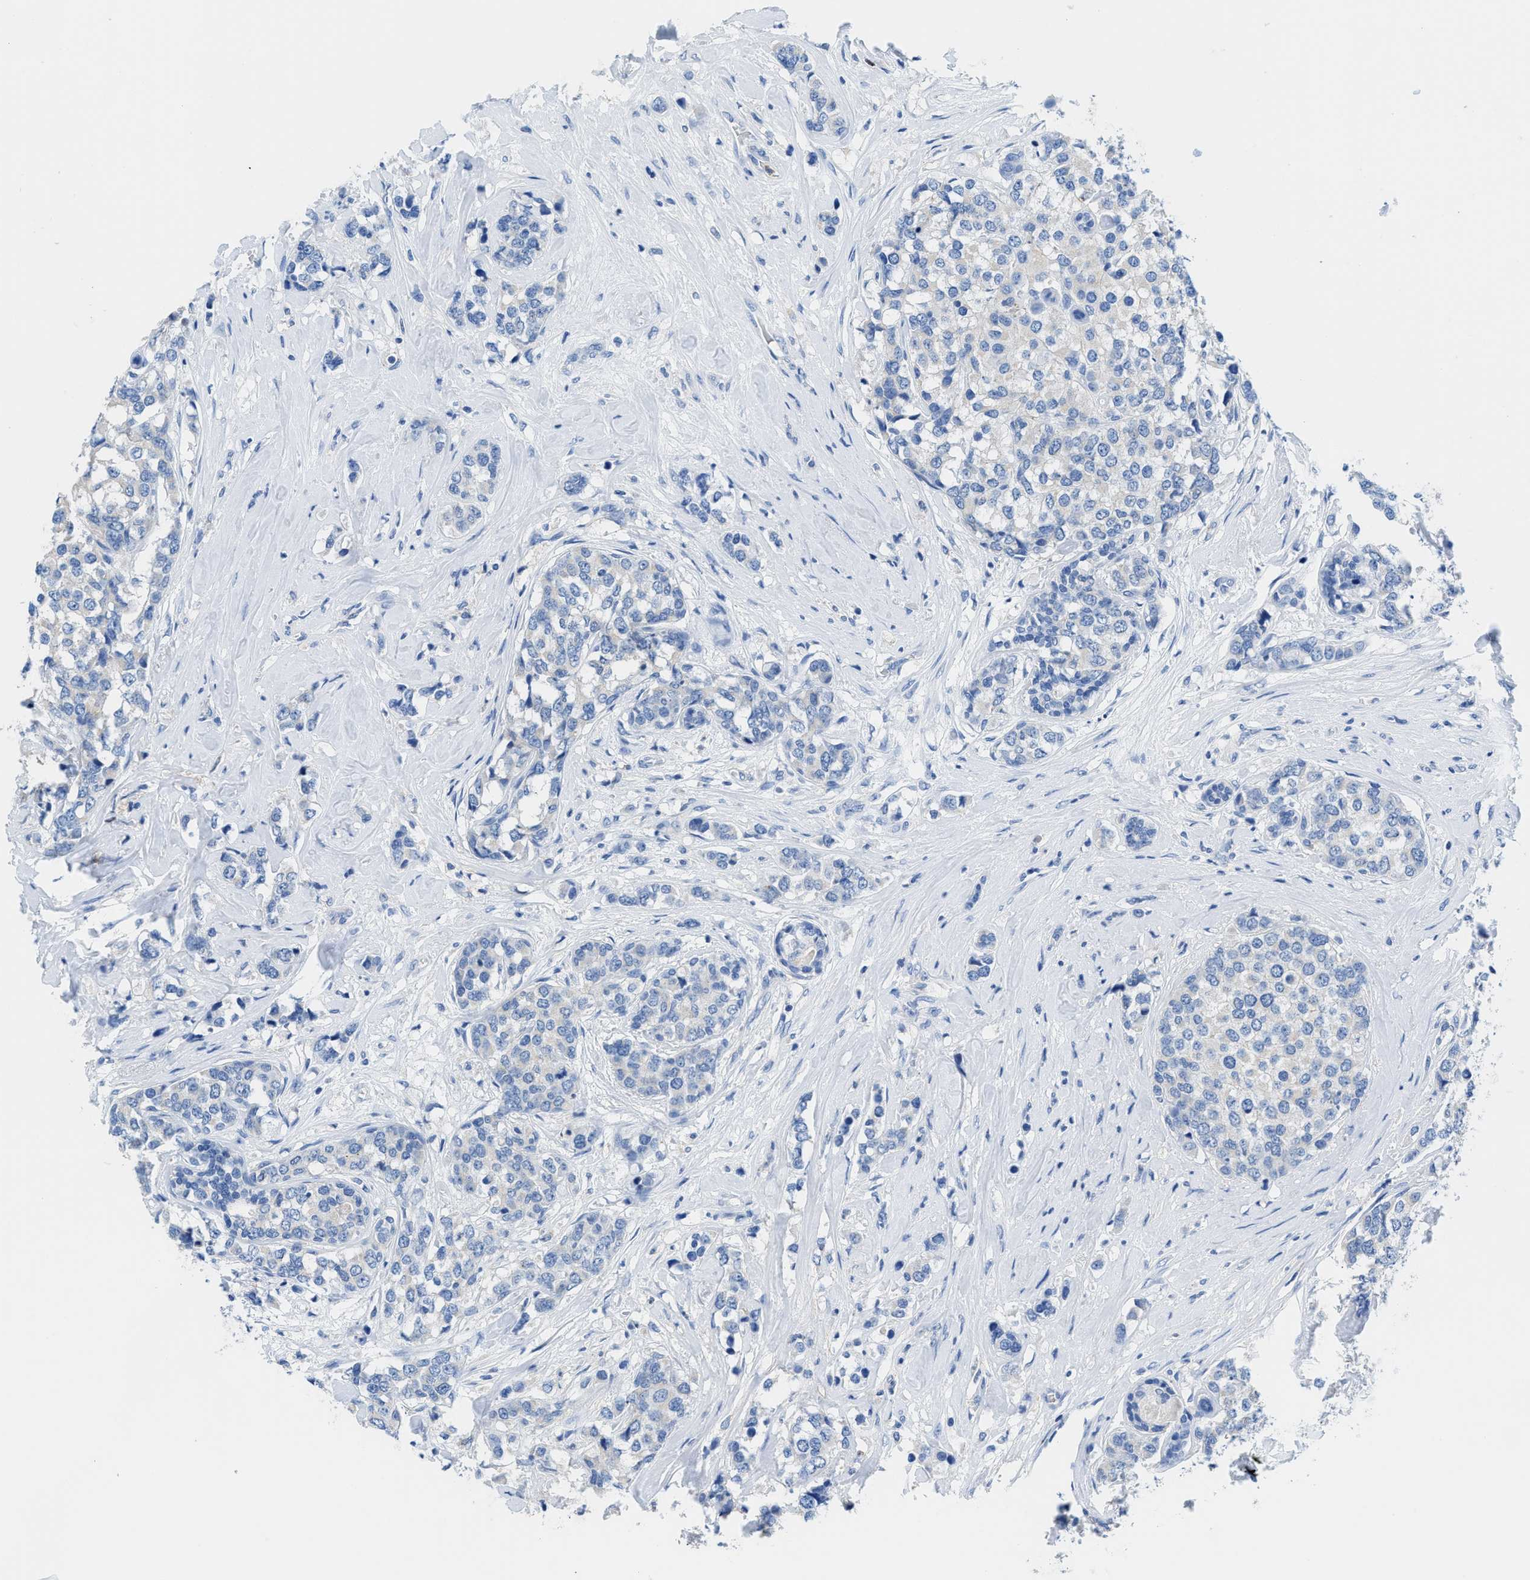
{"staining": {"intensity": "negative", "quantity": "none", "location": "none"}, "tissue": "breast cancer", "cell_type": "Tumor cells", "image_type": "cancer", "snomed": [{"axis": "morphology", "description": "Lobular carcinoma"}, {"axis": "topography", "description": "Breast"}], "caption": "The immunohistochemistry micrograph has no significant staining in tumor cells of breast cancer (lobular carcinoma) tissue.", "gene": "NEB", "patient": {"sex": "female", "age": 59}}